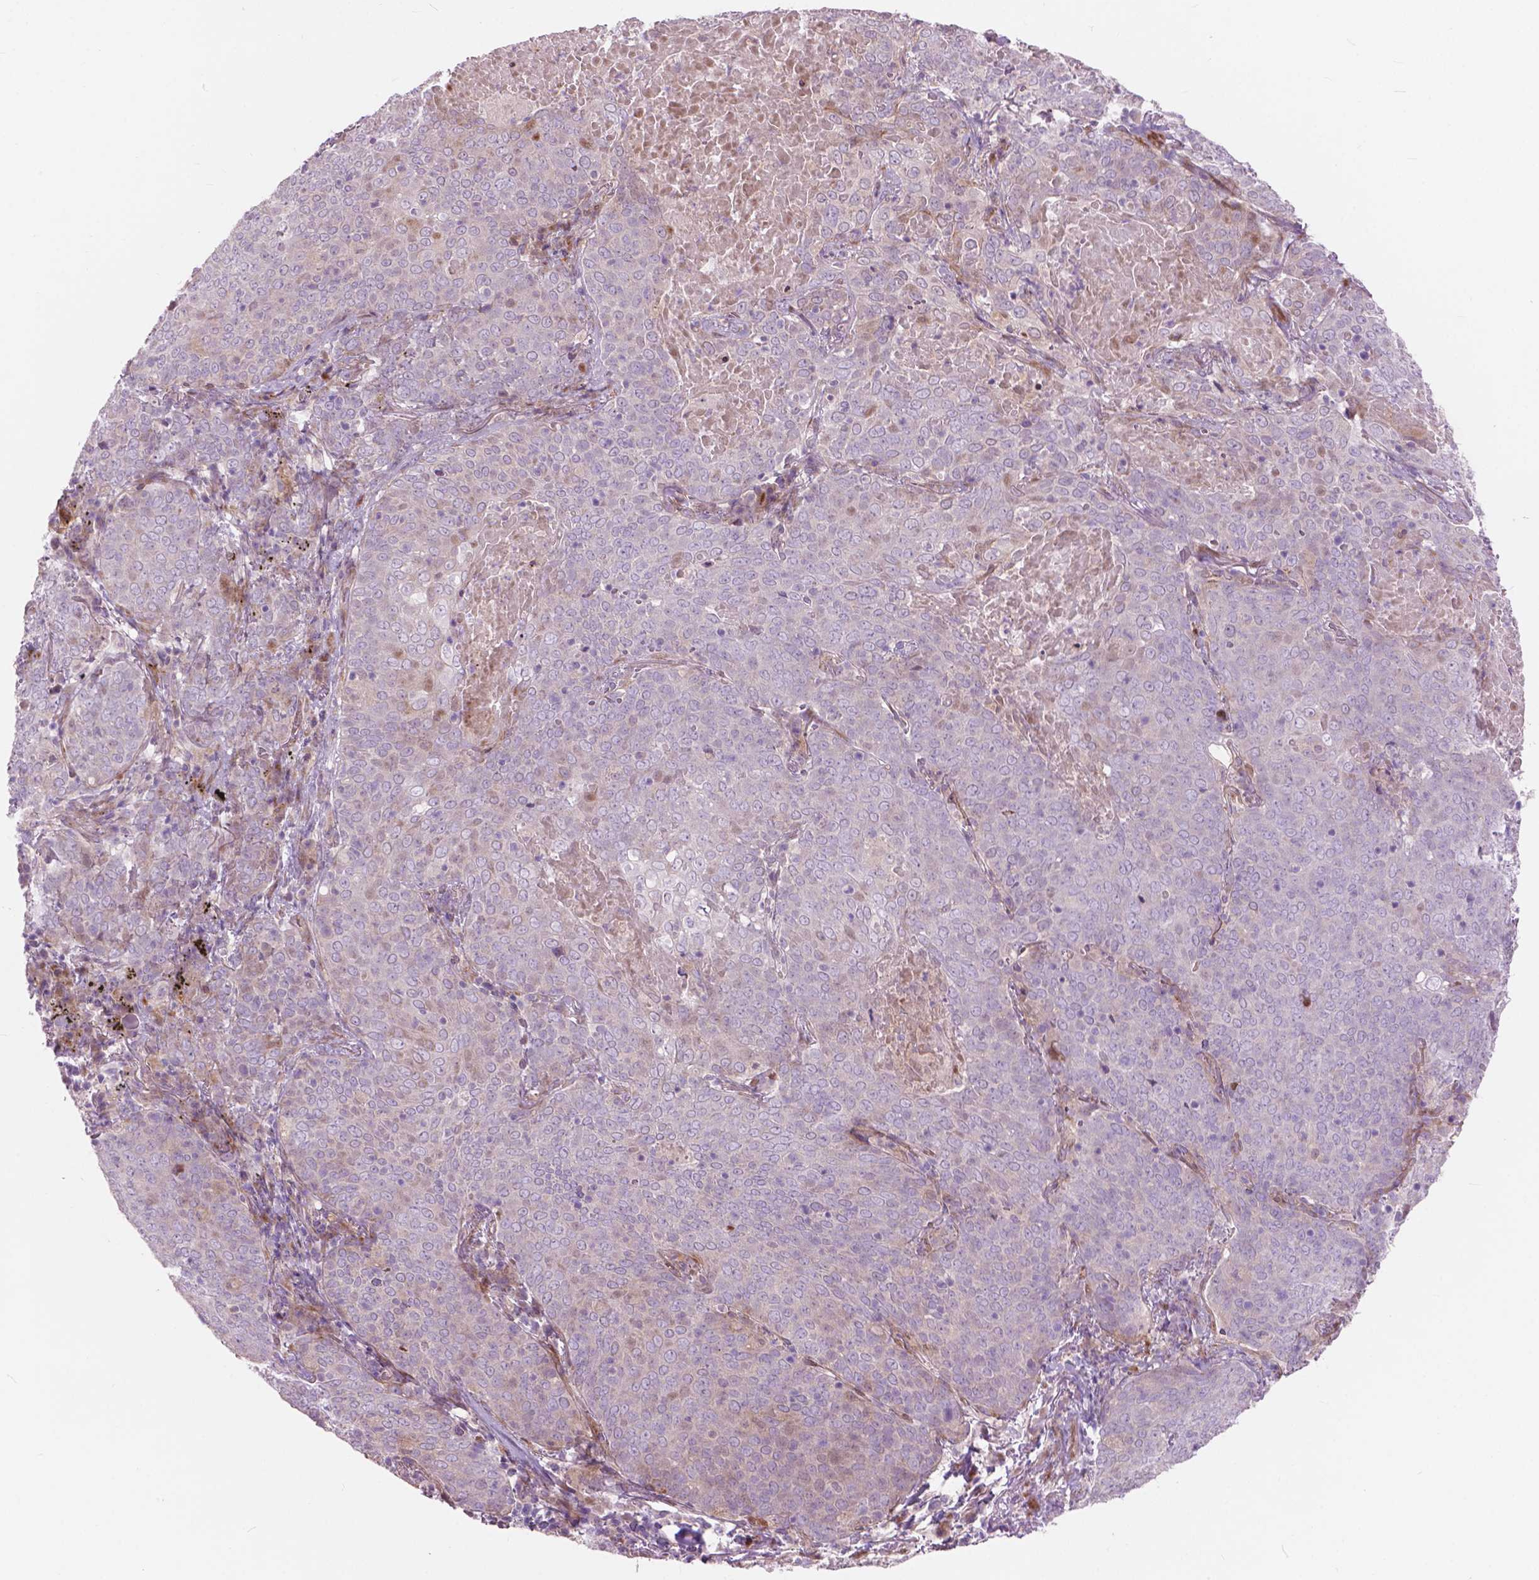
{"staining": {"intensity": "negative", "quantity": "none", "location": "none"}, "tissue": "lung cancer", "cell_type": "Tumor cells", "image_type": "cancer", "snomed": [{"axis": "morphology", "description": "Squamous cell carcinoma, NOS"}, {"axis": "topography", "description": "Lung"}], "caption": "An immunohistochemistry (IHC) image of lung cancer is shown. There is no staining in tumor cells of lung cancer. Nuclei are stained in blue.", "gene": "MORN1", "patient": {"sex": "male", "age": 82}}